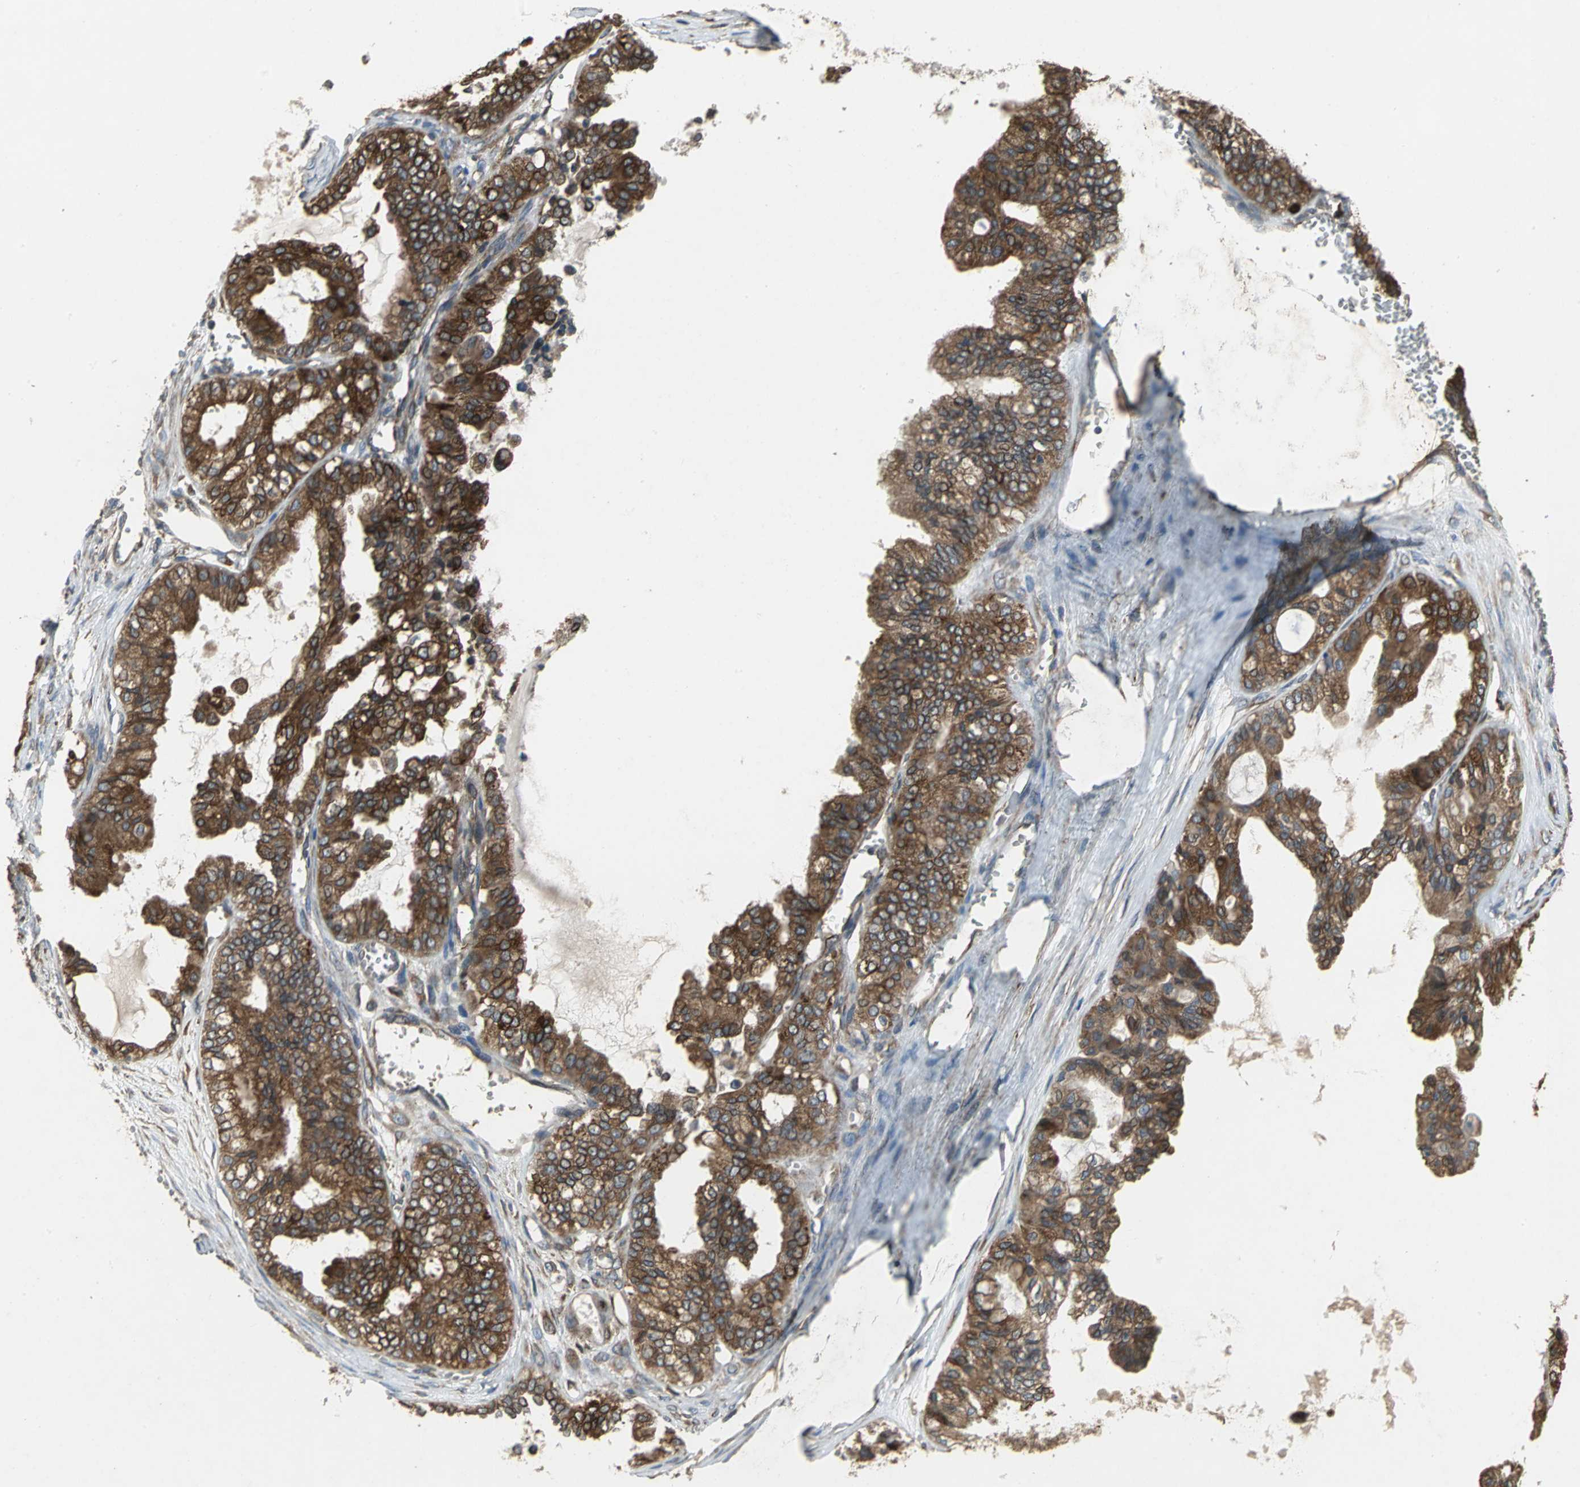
{"staining": {"intensity": "moderate", "quantity": ">75%", "location": "cytoplasmic/membranous"}, "tissue": "ovarian cancer", "cell_type": "Tumor cells", "image_type": "cancer", "snomed": [{"axis": "morphology", "description": "Carcinoma, NOS"}, {"axis": "morphology", "description": "Carcinoma, endometroid"}, {"axis": "topography", "description": "Ovary"}], "caption": "A medium amount of moderate cytoplasmic/membranous expression is seen in approximately >75% of tumor cells in ovarian endometroid carcinoma tissue.", "gene": "SYVN1", "patient": {"sex": "female", "age": 50}}